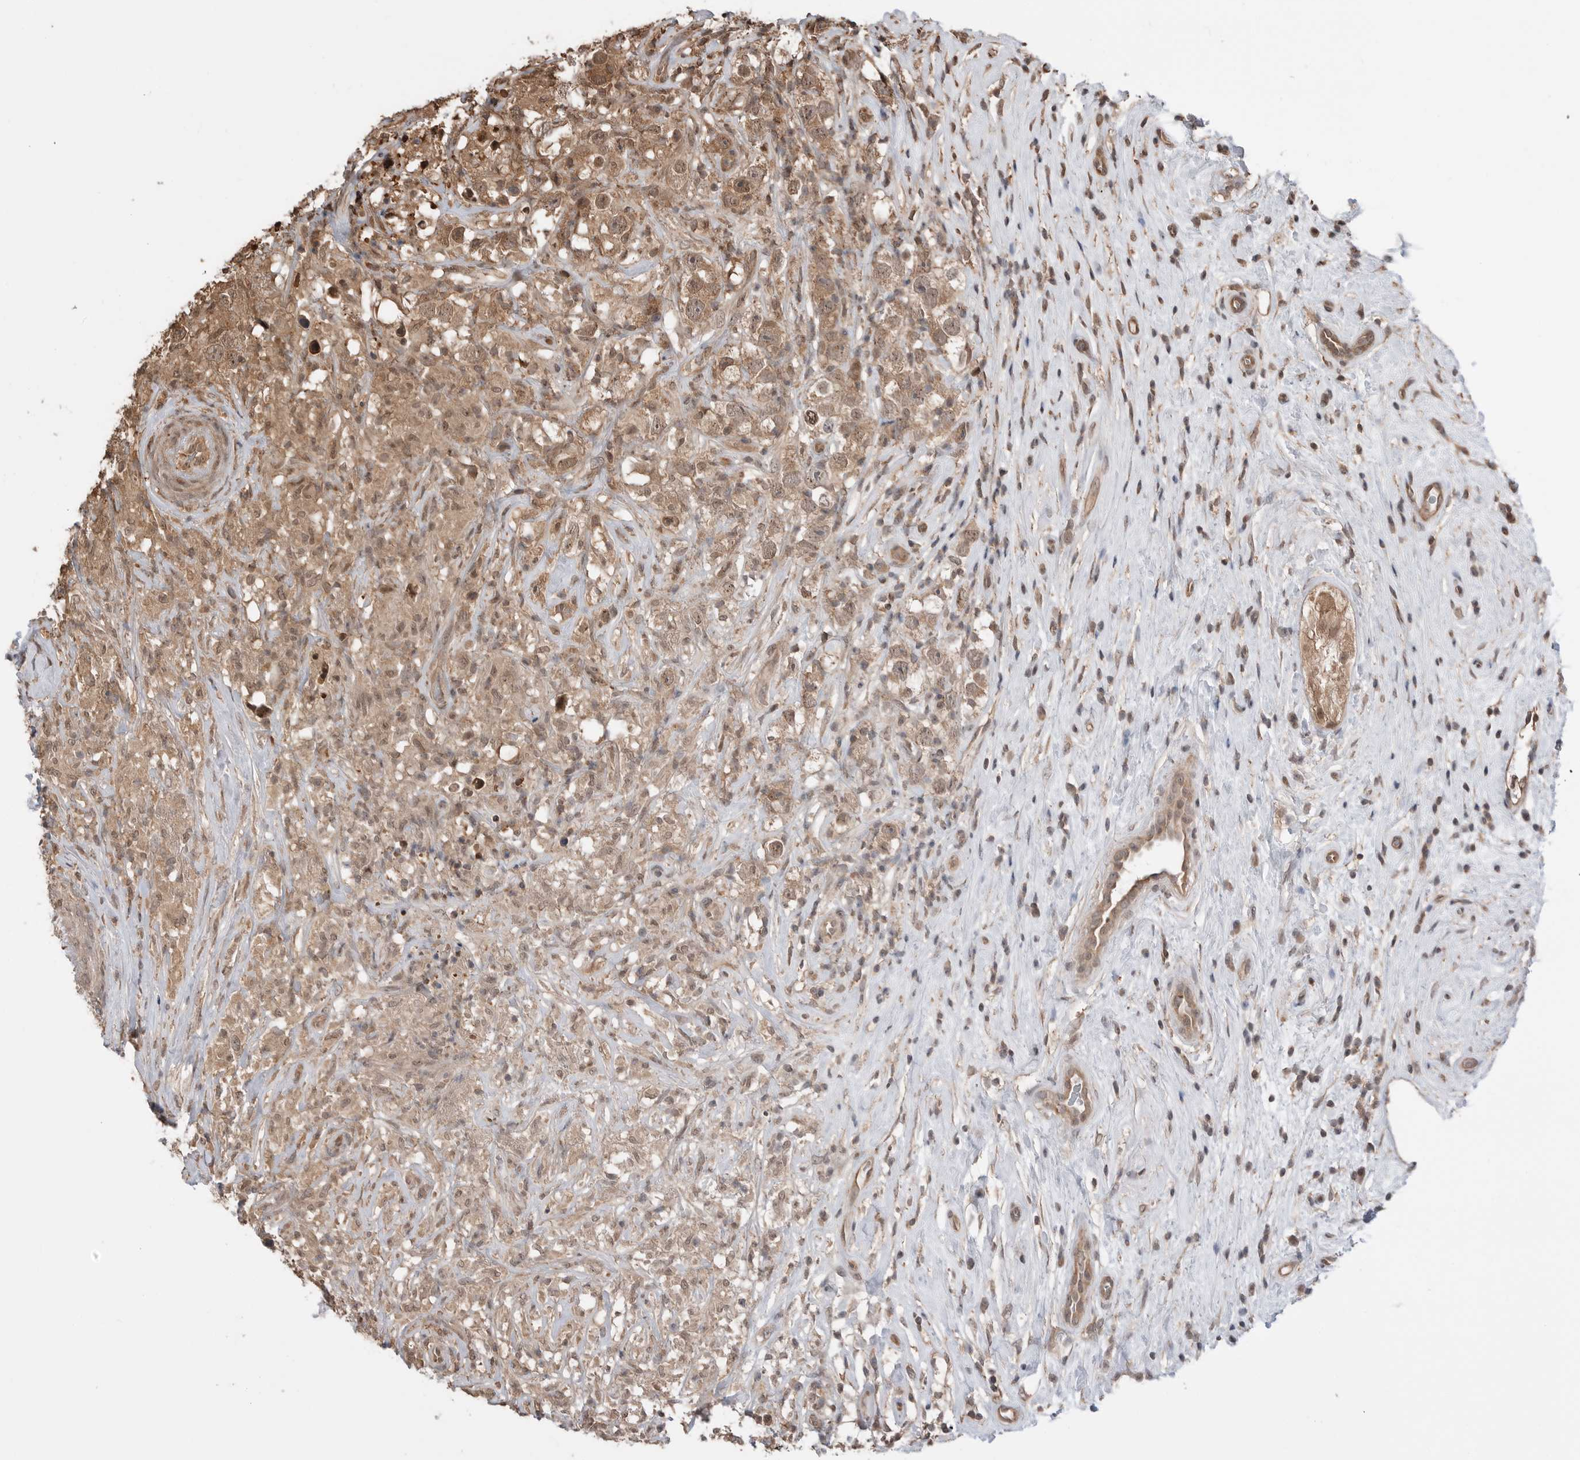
{"staining": {"intensity": "moderate", "quantity": ">75%", "location": "cytoplasmic/membranous,nuclear"}, "tissue": "testis cancer", "cell_type": "Tumor cells", "image_type": "cancer", "snomed": [{"axis": "morphology", "description": "Seminoma, NOS"}, {"axis": "topography", "description": "Testis"}], "caption": "This image displays immunohistochemistry staining of human seminoma (testis), with medium moderate cytoplasmic/membranous and nuclear expression in about >75% of tumor cells.", "gene": "PEAK1", "patient": {"sex": "male", "age": 49}}